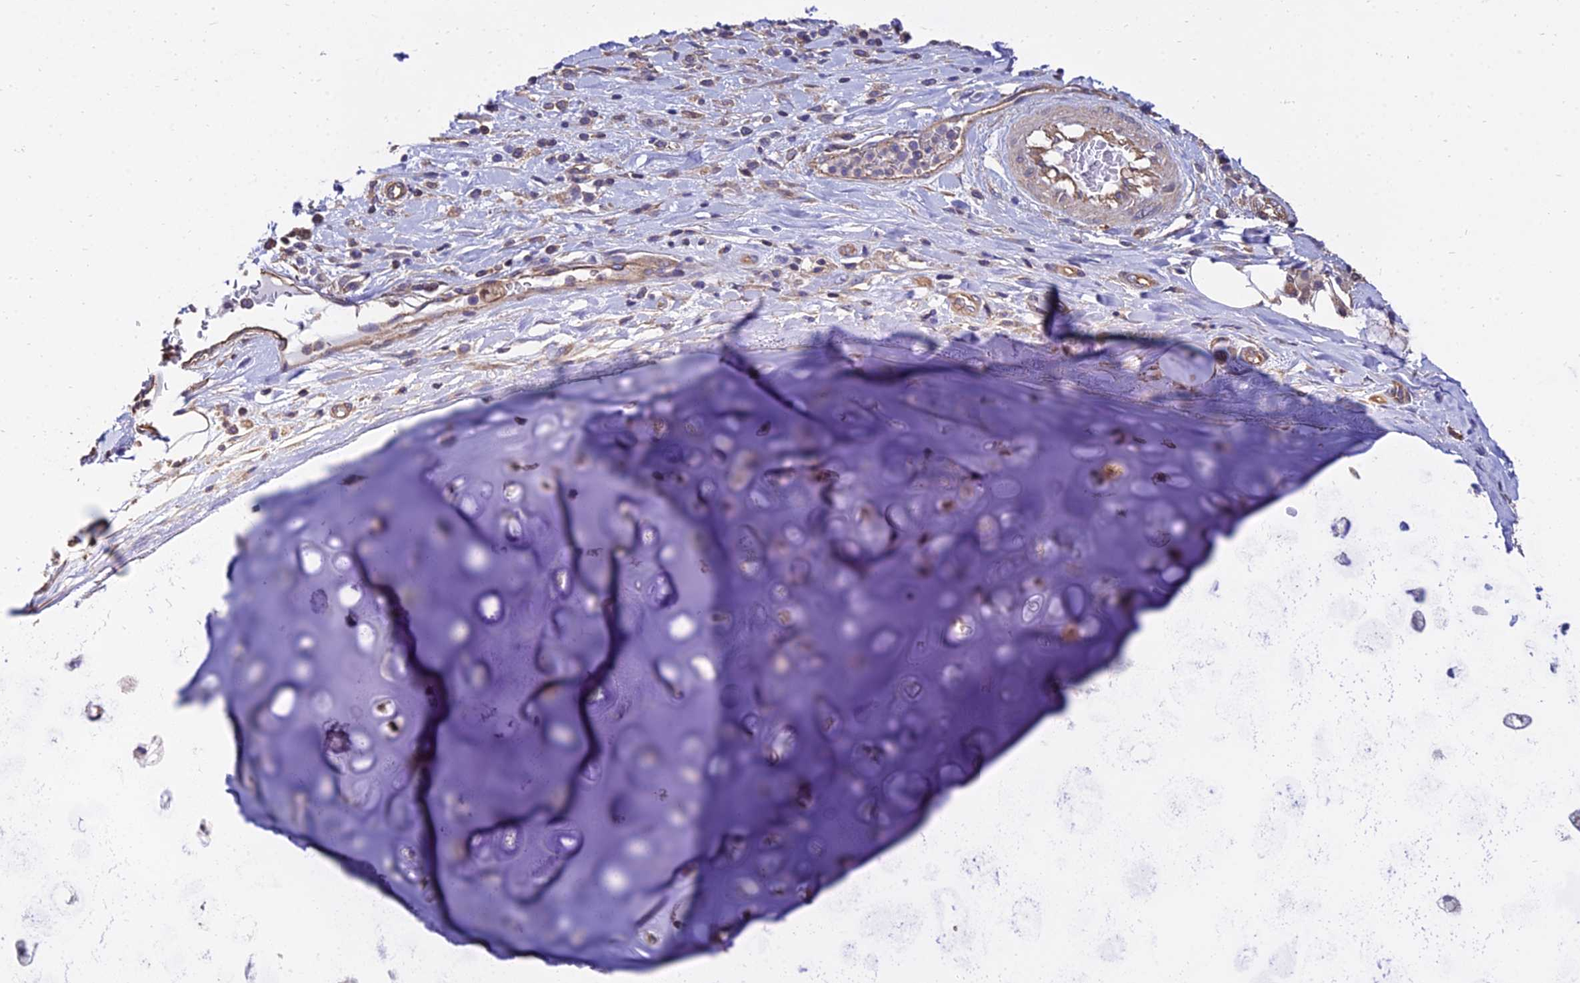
{"staining": {"intensity": "negative", "quantity": "none", "location": "none"}, "tissue": "adipose tissue", "cell_type": "Adipocytes", "image_type": "normal", "snomed": [{"axis": "morphology", "description": "Normal tissue, NOS"}, {"axis": "morphology", "description": "Squamous cell carcinoma, NOS"}, {"axis": "topography", "description": "Bronchus"}, {"axis": "topography", "description": "Lung"}], "caption": "Photomicrograph shows no protein positivity in adipocytes of normal adipose tissue. (DAB (3,3'-diaminobenzidine) immunohistochemistry (IHC), high magnification).", "gene": "CALM1", "patient": {"sex": "male", "age": 64}}